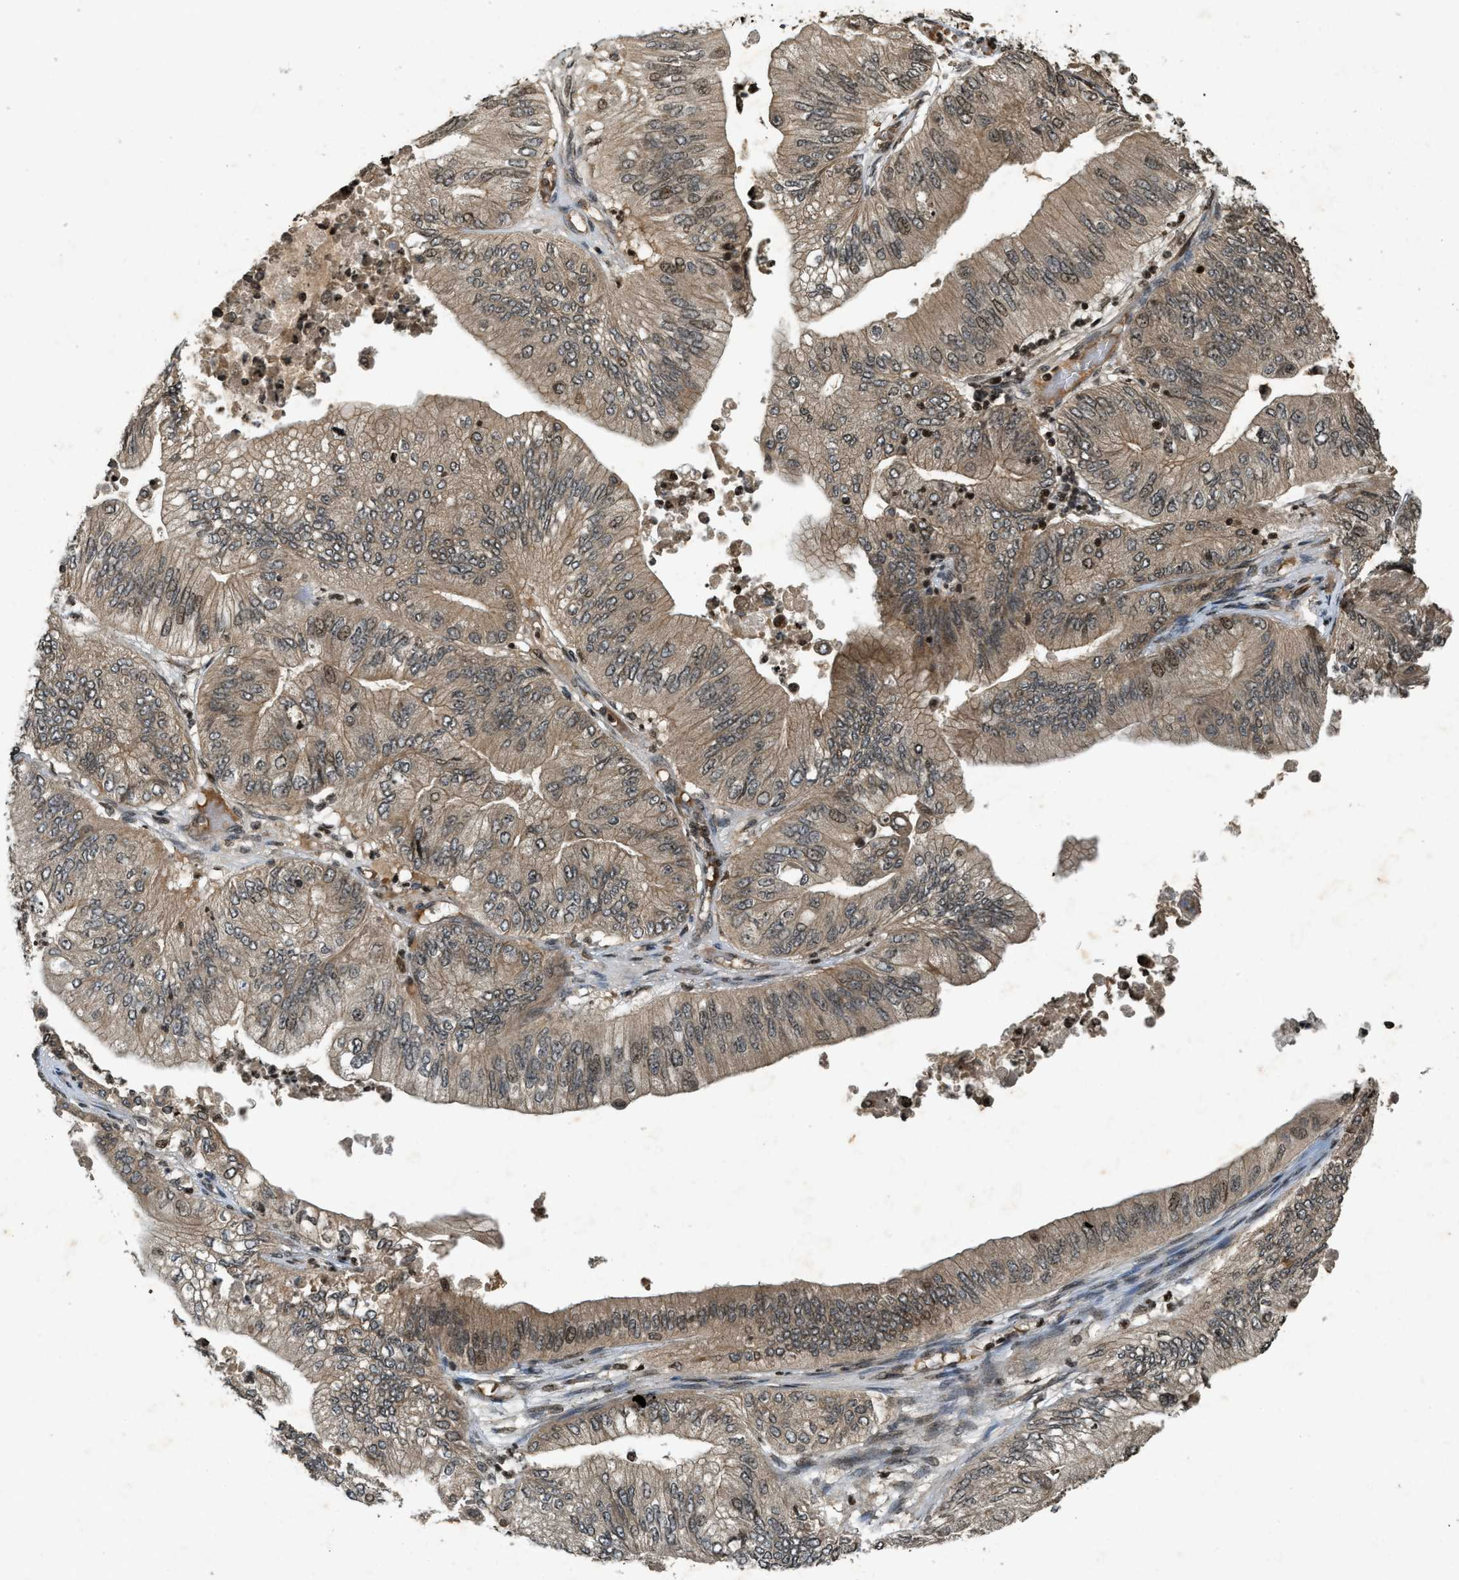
{"staining": {"intensity": "moderate", "quantity": "25%-75%", "location": "cytoplasmic/membranous,nuclear"}, "tissue": "ovarian cancer", "cell_type": "Tumor cells", "image_type": "cancer", "snomed": [{"axis": "morphology", "description": "Cystadenocarcinoma, mucinous, NOS"}, {"axis": "topography", "description": "Ovary"}], "caption": "IHC photomicrograph of neoplastic tissue: human ovarian cancer stained using IHC exhibits medium levels of moderate protein expression localized specifically in the cytoplasmic/membranous and nuclear of tumor cells, appearing as a cytoplasmic/membranous and nuclear brown color.", "gene": "SIAH1", "patient": {"sex": "female", "age": 61}}